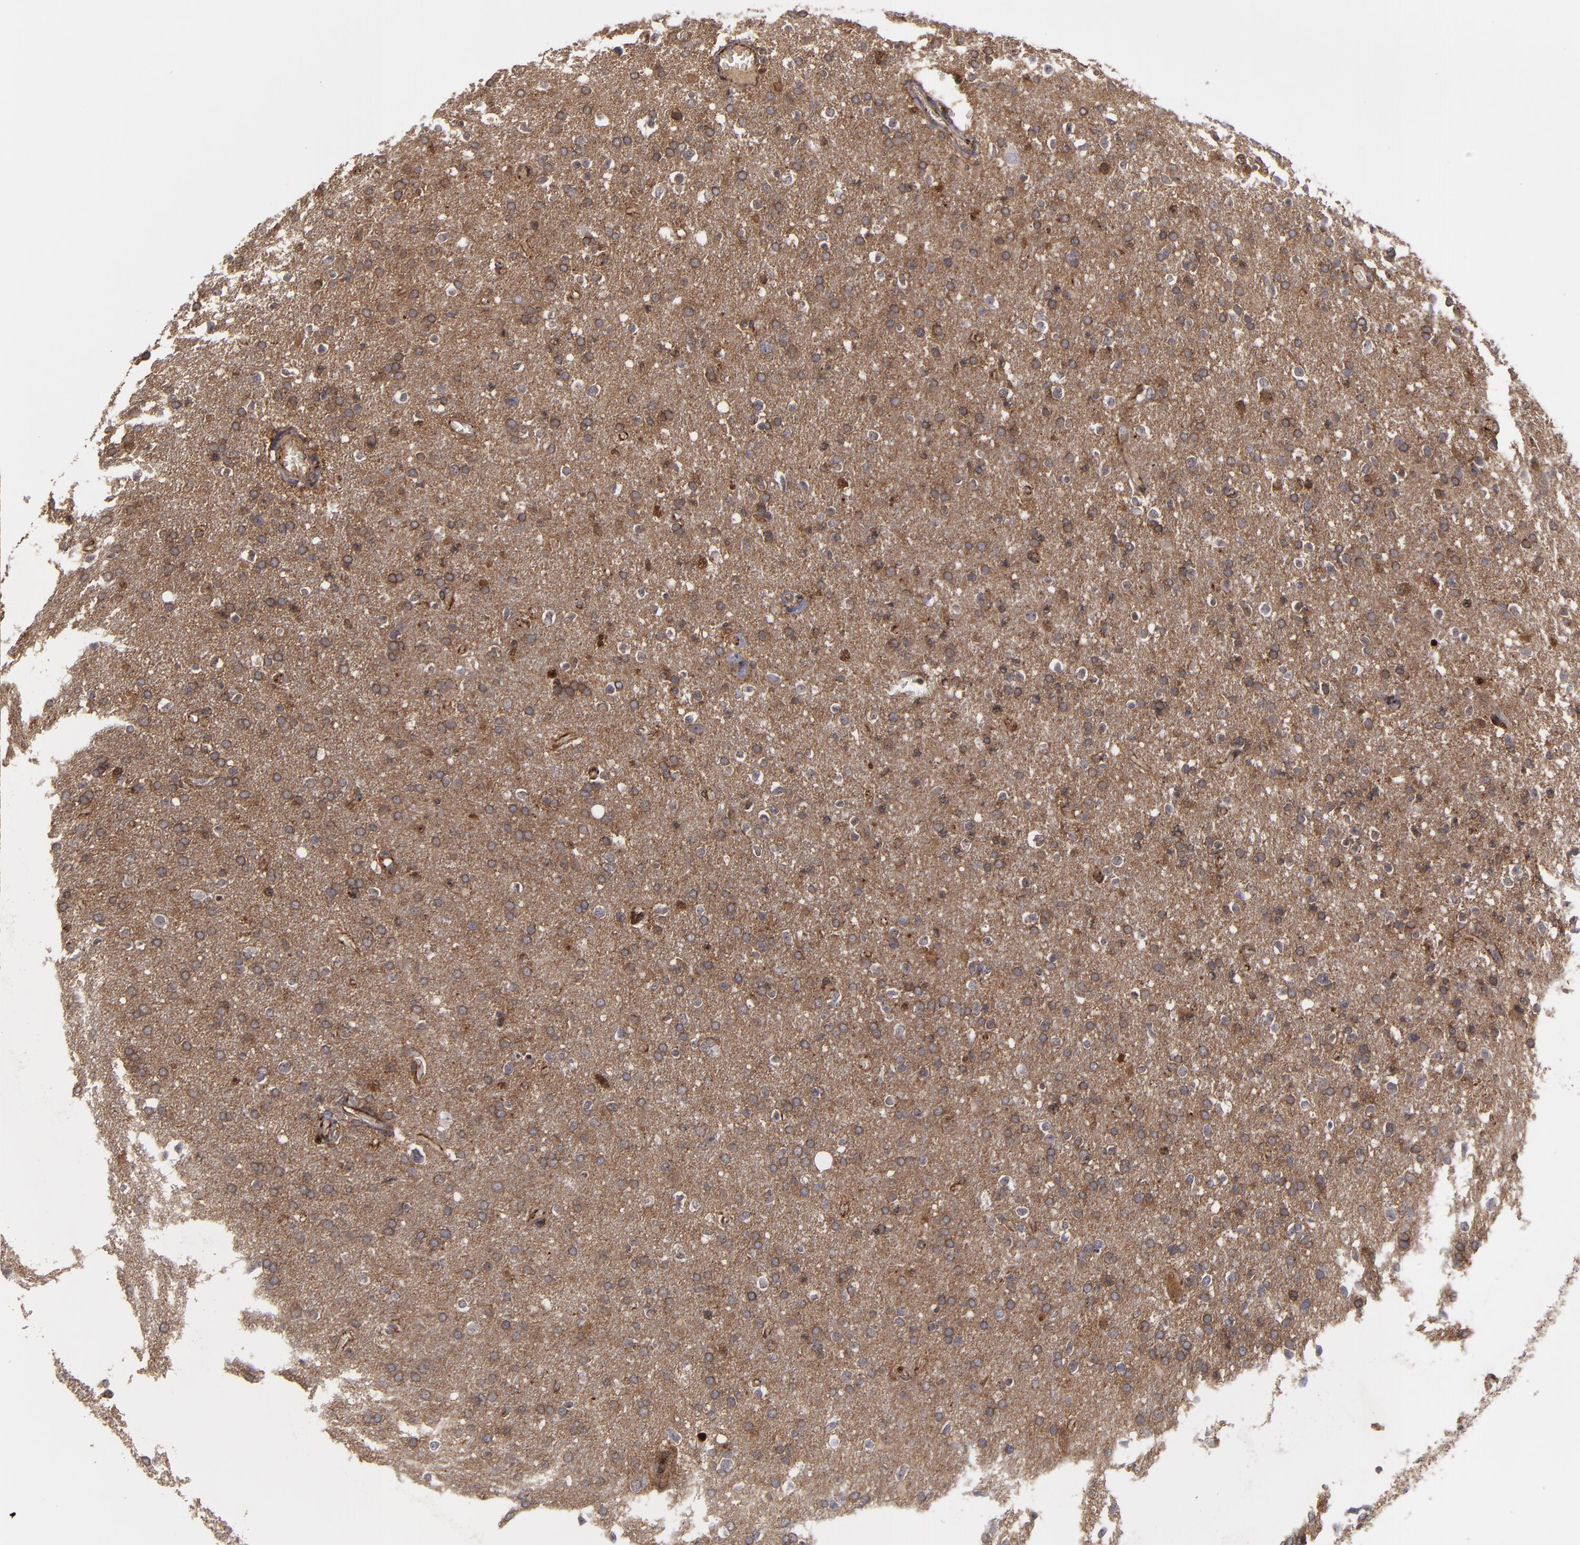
{"staining": {"intensity": "strong", "quantity": ">75%", "location": "cytoplasmic/membranous"}, "tissue": "glioma", "cell_type": "Tumor cells", "image_type": "cancer", "snomed": [{"axis": "morphology", "description": "Glioma, malignant, High grade"}, {"axis": "topography", "description": "Brain"}], "caption": "A brown stain highlights strong cytoplasmic/membranous positivity of a protein in human malignant high-grade glioma tumor cells.", "gene": "TJP1", "patient": {"sex": "male", "age": 33}}